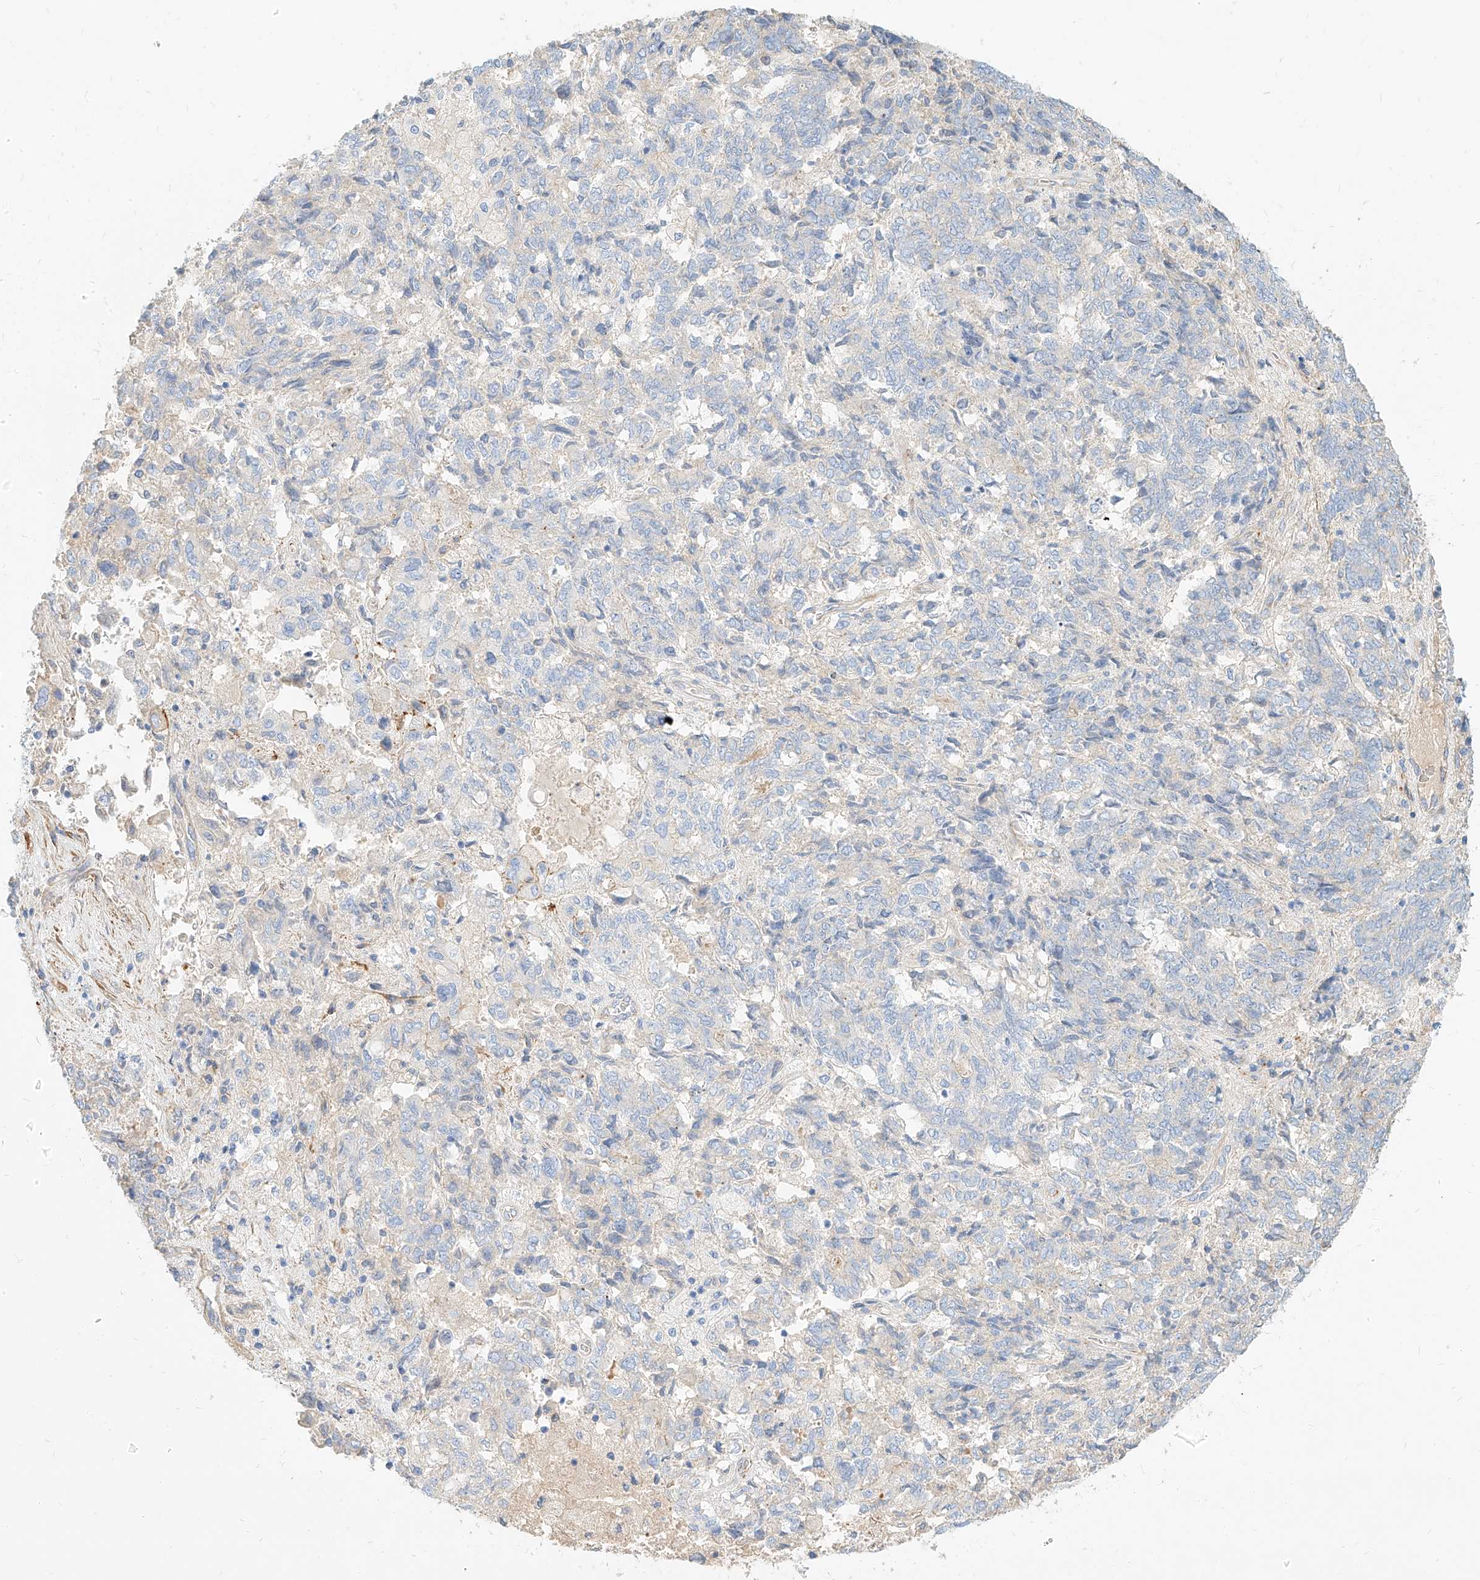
{"staining": {"intensity": "negative", "quantity": "none", "location": "none"}, "tissue": "endometrial cancer", "cell_type": "Tumor cells", "image_type": "cancer", "snomed": [{"axis": "morphology", "description": "Adenocarcinoma, NOS"}, {"axis": "topography", "description": "Endometrium"}], "caption": "Tumor cells are negative for brown protein staining in adenocarcinoma (endometrial). (Stains: DAB immunohistochemistry (IHC) with hematoxylin counter stain, Microscopy: brightfield microscopy at high magnification).", "gene": "KCNH5", "patient": {"sex": "female", "age": 80}}